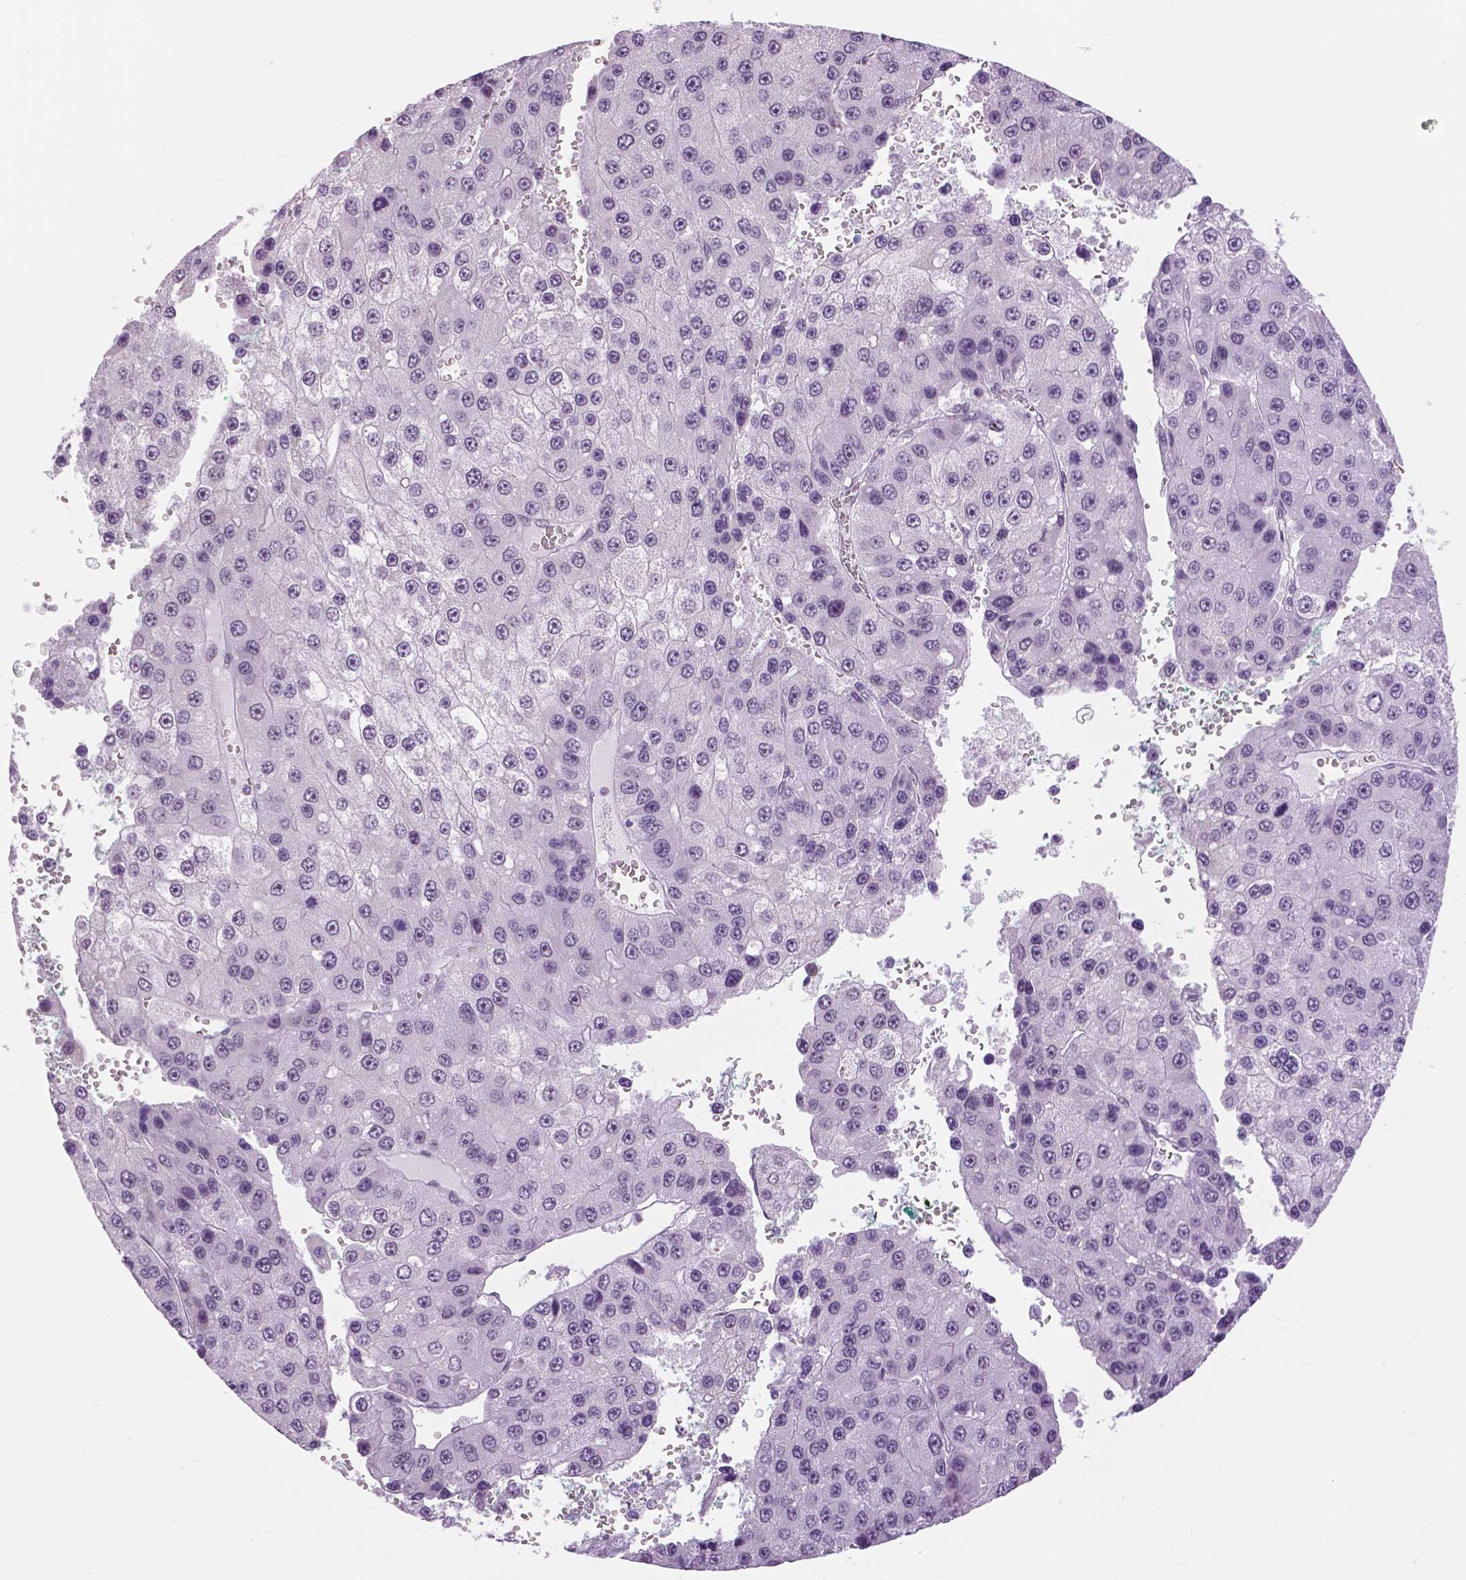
{"staining": {"intensity": "negative", "quantity": "none", "location": "none"}, "tissue": "liver cancer", "cell_type": "Tumor cells", "image_type": "cancer", "snomed": [{"axis": "morphology", "description": "Carcinoma, Hepatocellular, NOS"}, {"axis": "topography", "description": "Liver"}], "caption": "Histopathology image shows no protein expression in tumor cells of liver hepatocellular carcinoma tissue.", "gene": "MYOM1", "patient": {"sex": "female", "age": 73}}